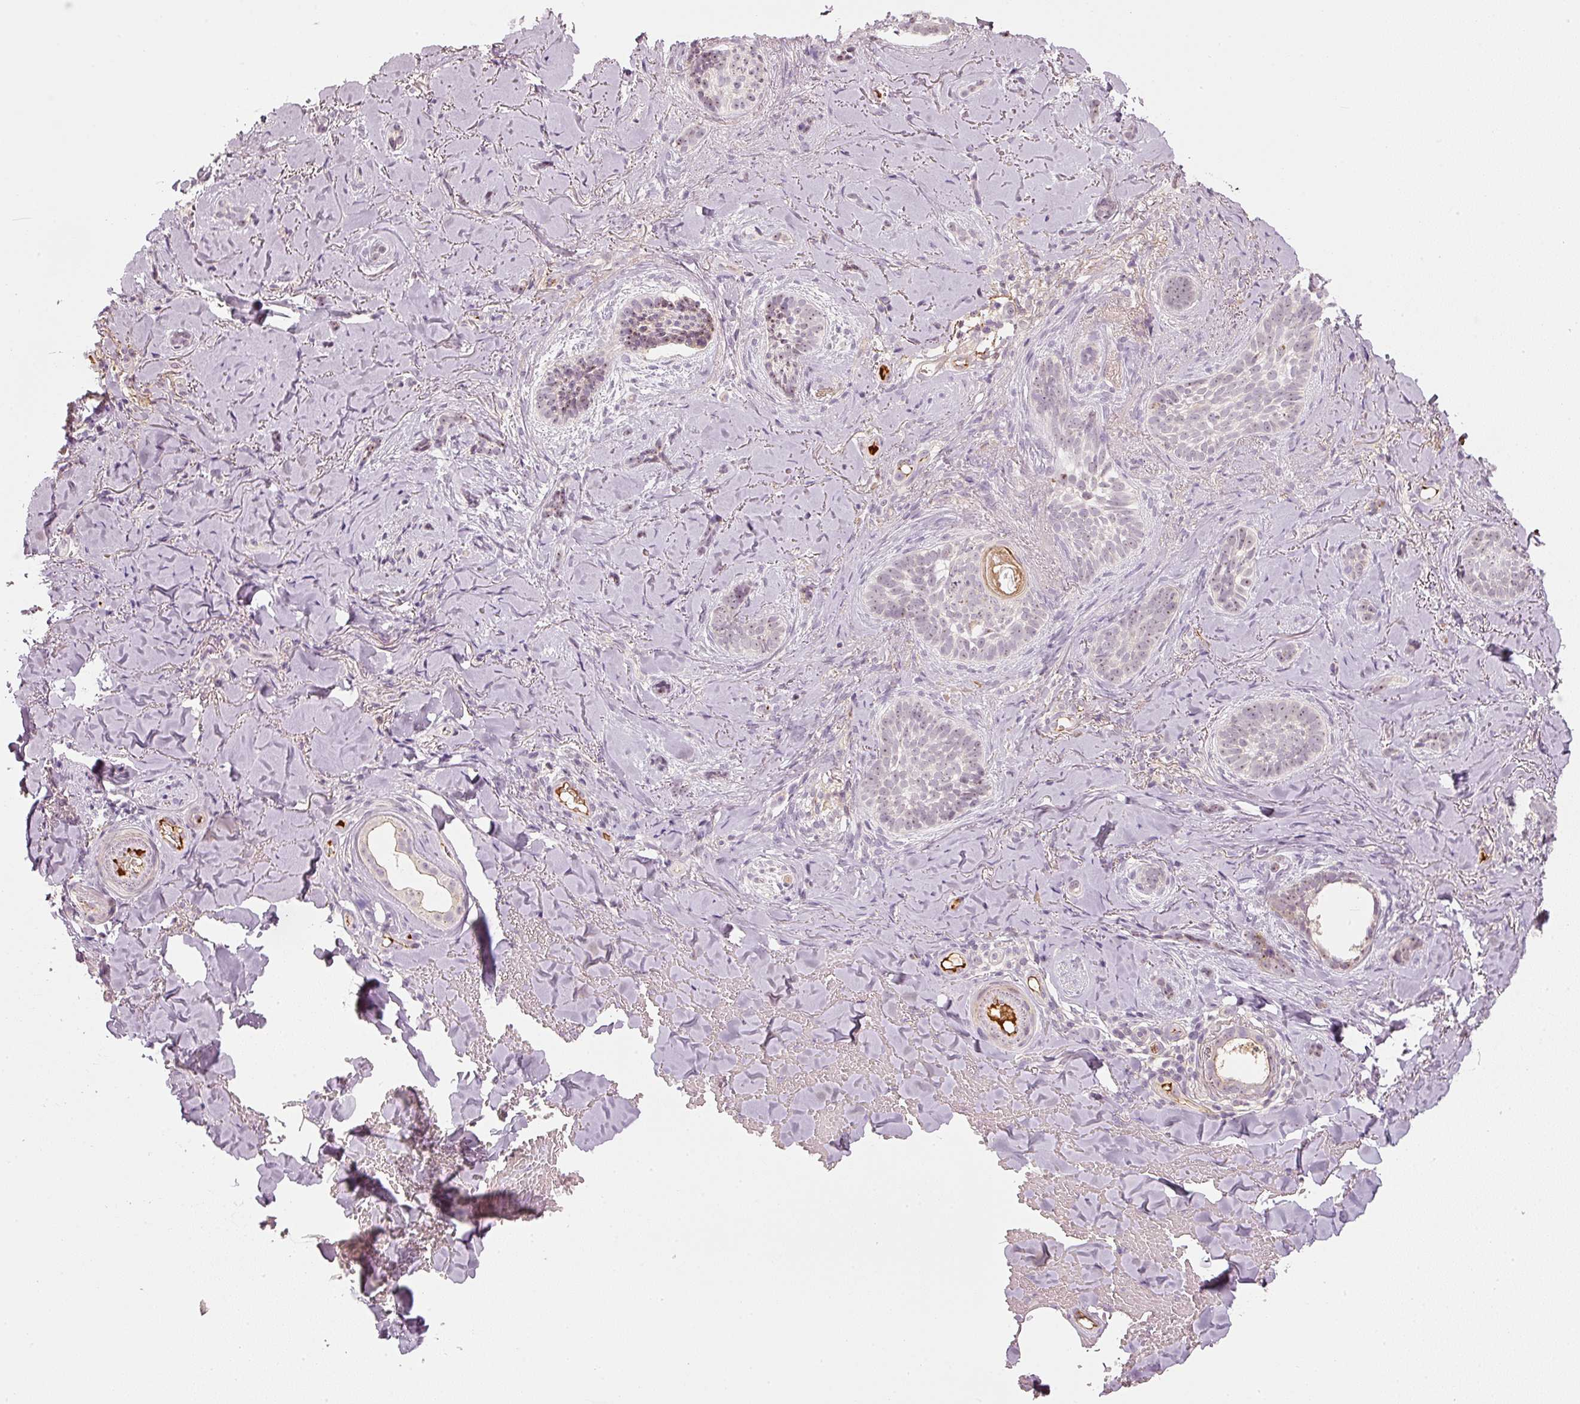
{"staining": {"intensity": "weak", "quantity": "25%-75%", "location": "nuclear"}, "tissue": "skin cancer", "cell_type": "Tumor cells", "image_type": "cancer", "snomed": [{"axis": "morphology", "description": "Basal cell carcinoma"}, {"axis": "topography", "description": "Skin"}], "caption": "A low amount of weak nuclear expression is identified in approximately 25%-75% of tumor cells in skin cancer (basal cell carcinoma) tissue.", "gene": "VCAM1", "patient": {"sex": "female", "age": 55}}